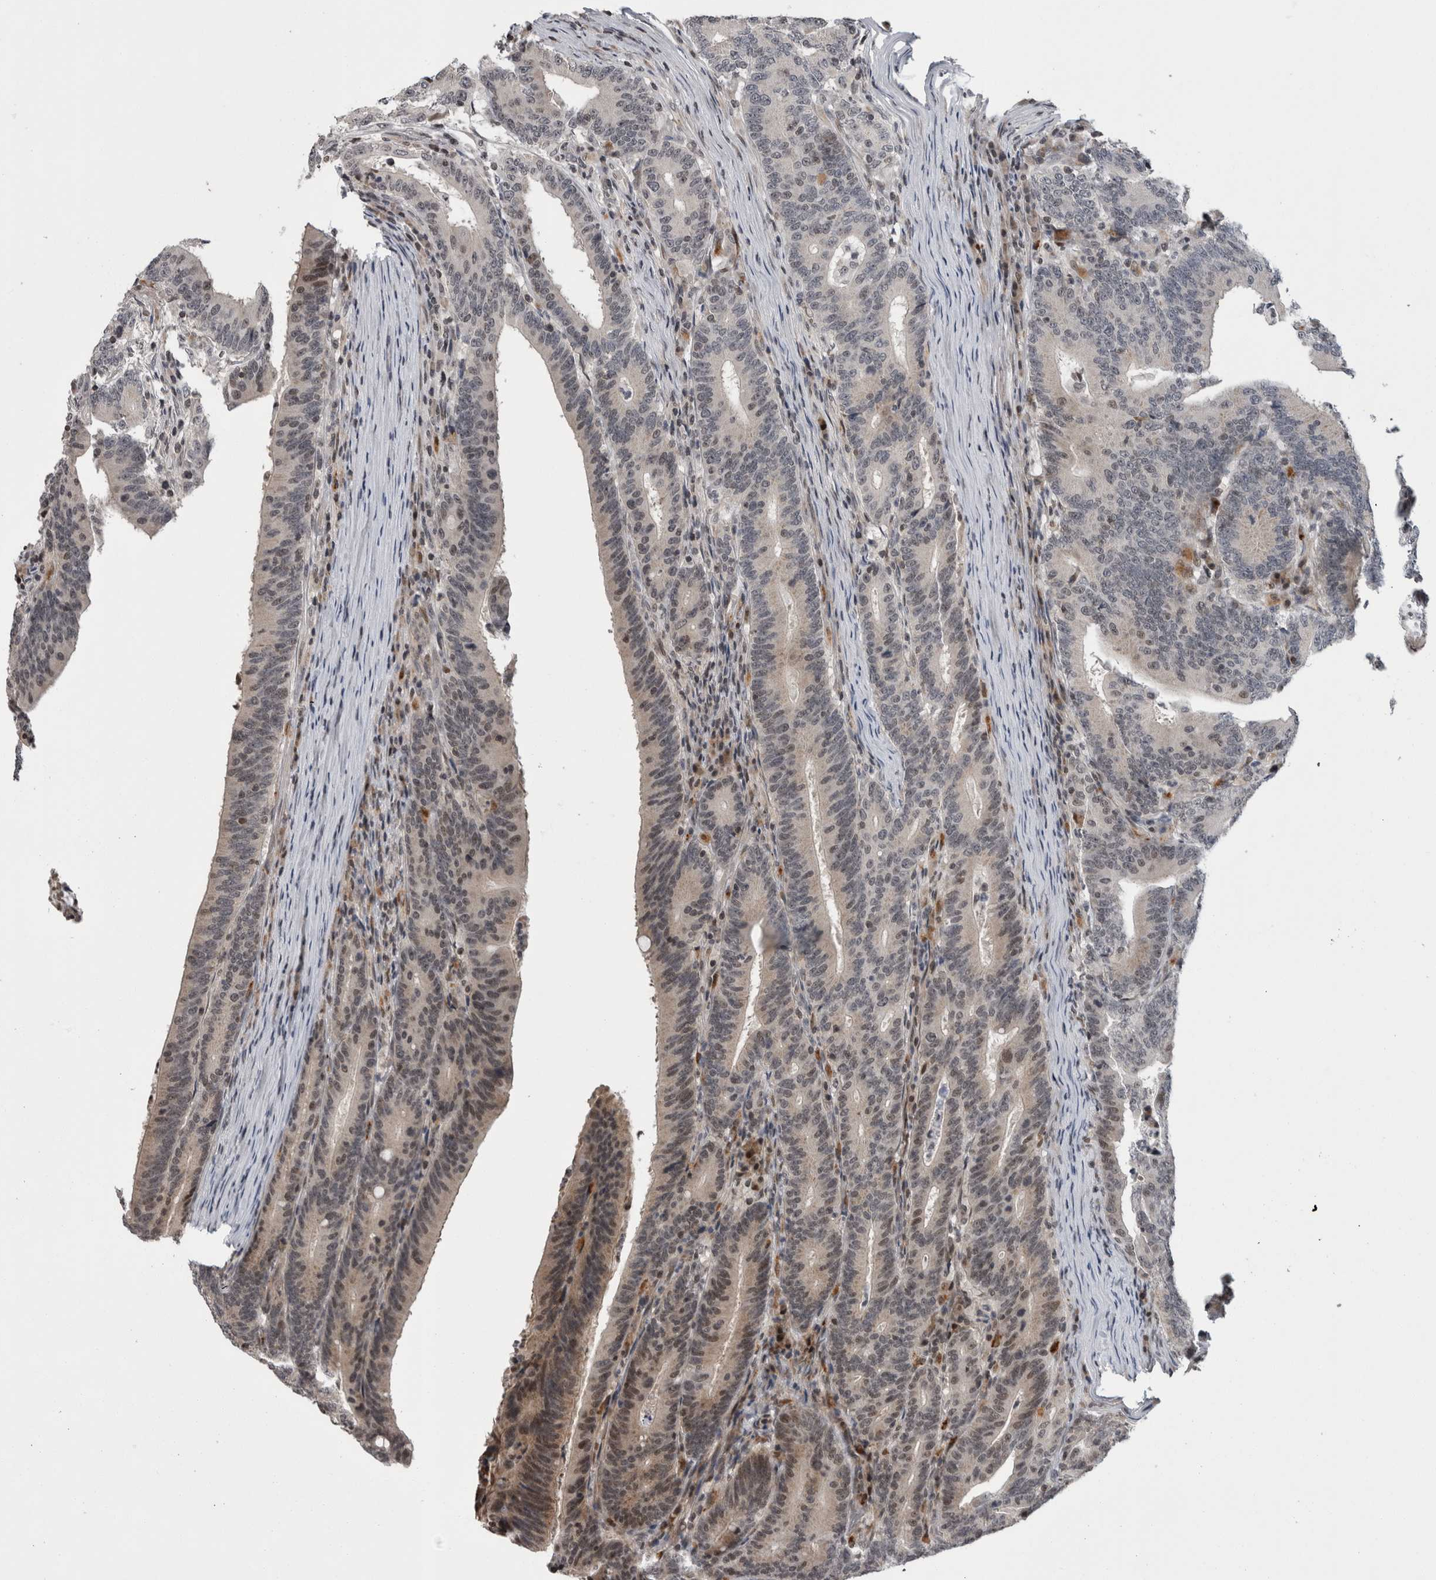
{"staining": {"intensity": "weak", "quantity": "<25%", "location": "nuclear"}, "tissue": "colorectal cancer", "cell_type": "Tumor cells", "image_type": "cancer", "snomed": [{"axis": "morphology", "description": "Adenocarcinoma, NOS"}, {"axis": "topography", "description": "Colon"}], "caption": "This photomicrograph is of colorectal cancer stained with immunohistochemistry (IHC) to label a protein in brown with the nuclei are counter-stained blue. There is no positivity in tumor cells. (Stains: DAB immunohistochemistry (IHC) with hematoxylin counter stain, Microscopy: brightfield microscopy at high magnification).", "gene": "ZBTB11", "patient": {"sex": "female", "age": 66}}